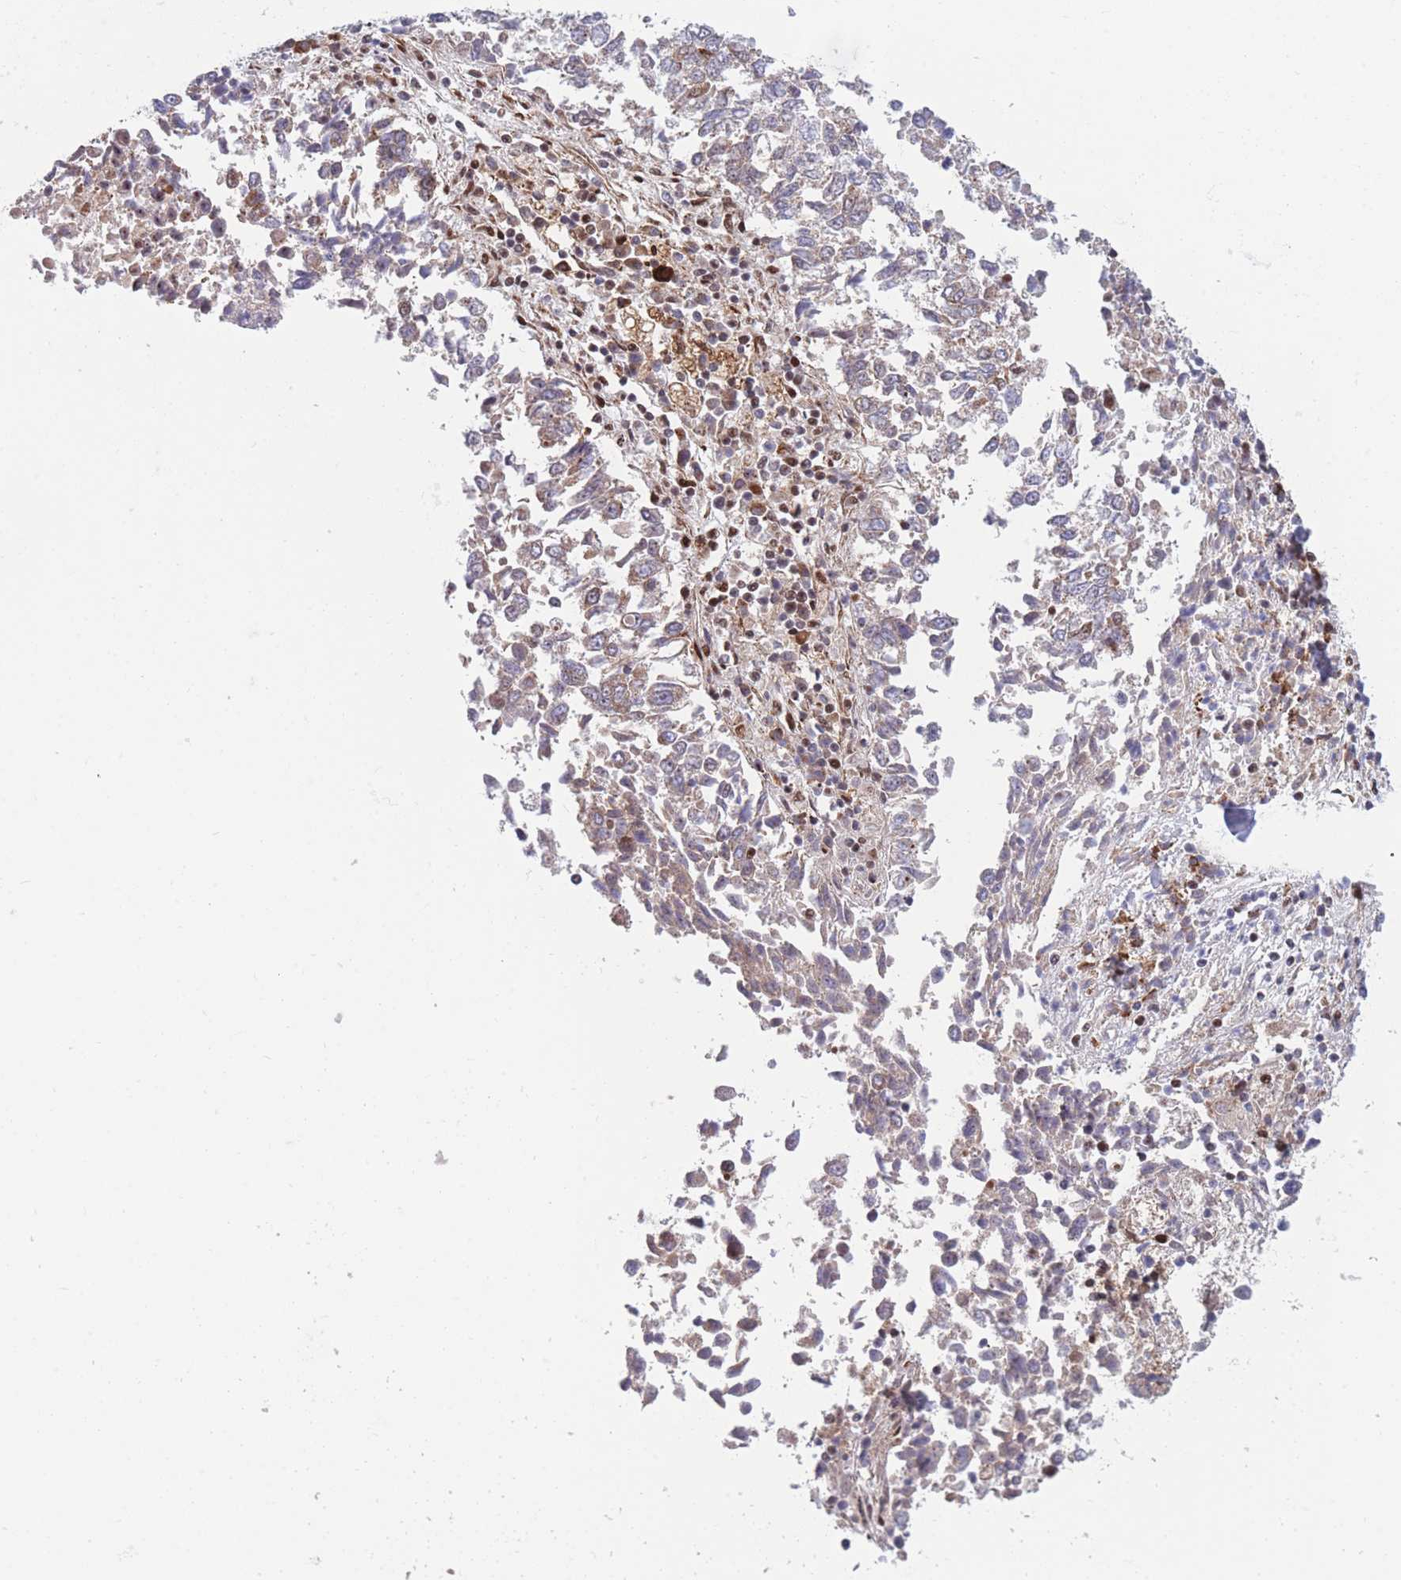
{"staining": {"intensity": "weak", "quantity": "25%-75%", "location": "cytoplasmic/membranous"}, "tissue": "lung cancer", "cell_type": "Tumor cells", "image_type": "cancer", "snomed": [{"axis": "morphology", "description": "Squamous cell carcinoma, NOS"}, {"axis": "topography", "description": "Lung"}], "caption": "An immunohistochemistry histopathology image of neoplastic tissue is shown. Protein staining in brown shows weak cytoplasmic/membranous positivity in lung cancer within tumor cells.", "gene": "DNAJC3", "patient": {"sex": "male", "age": 73}}